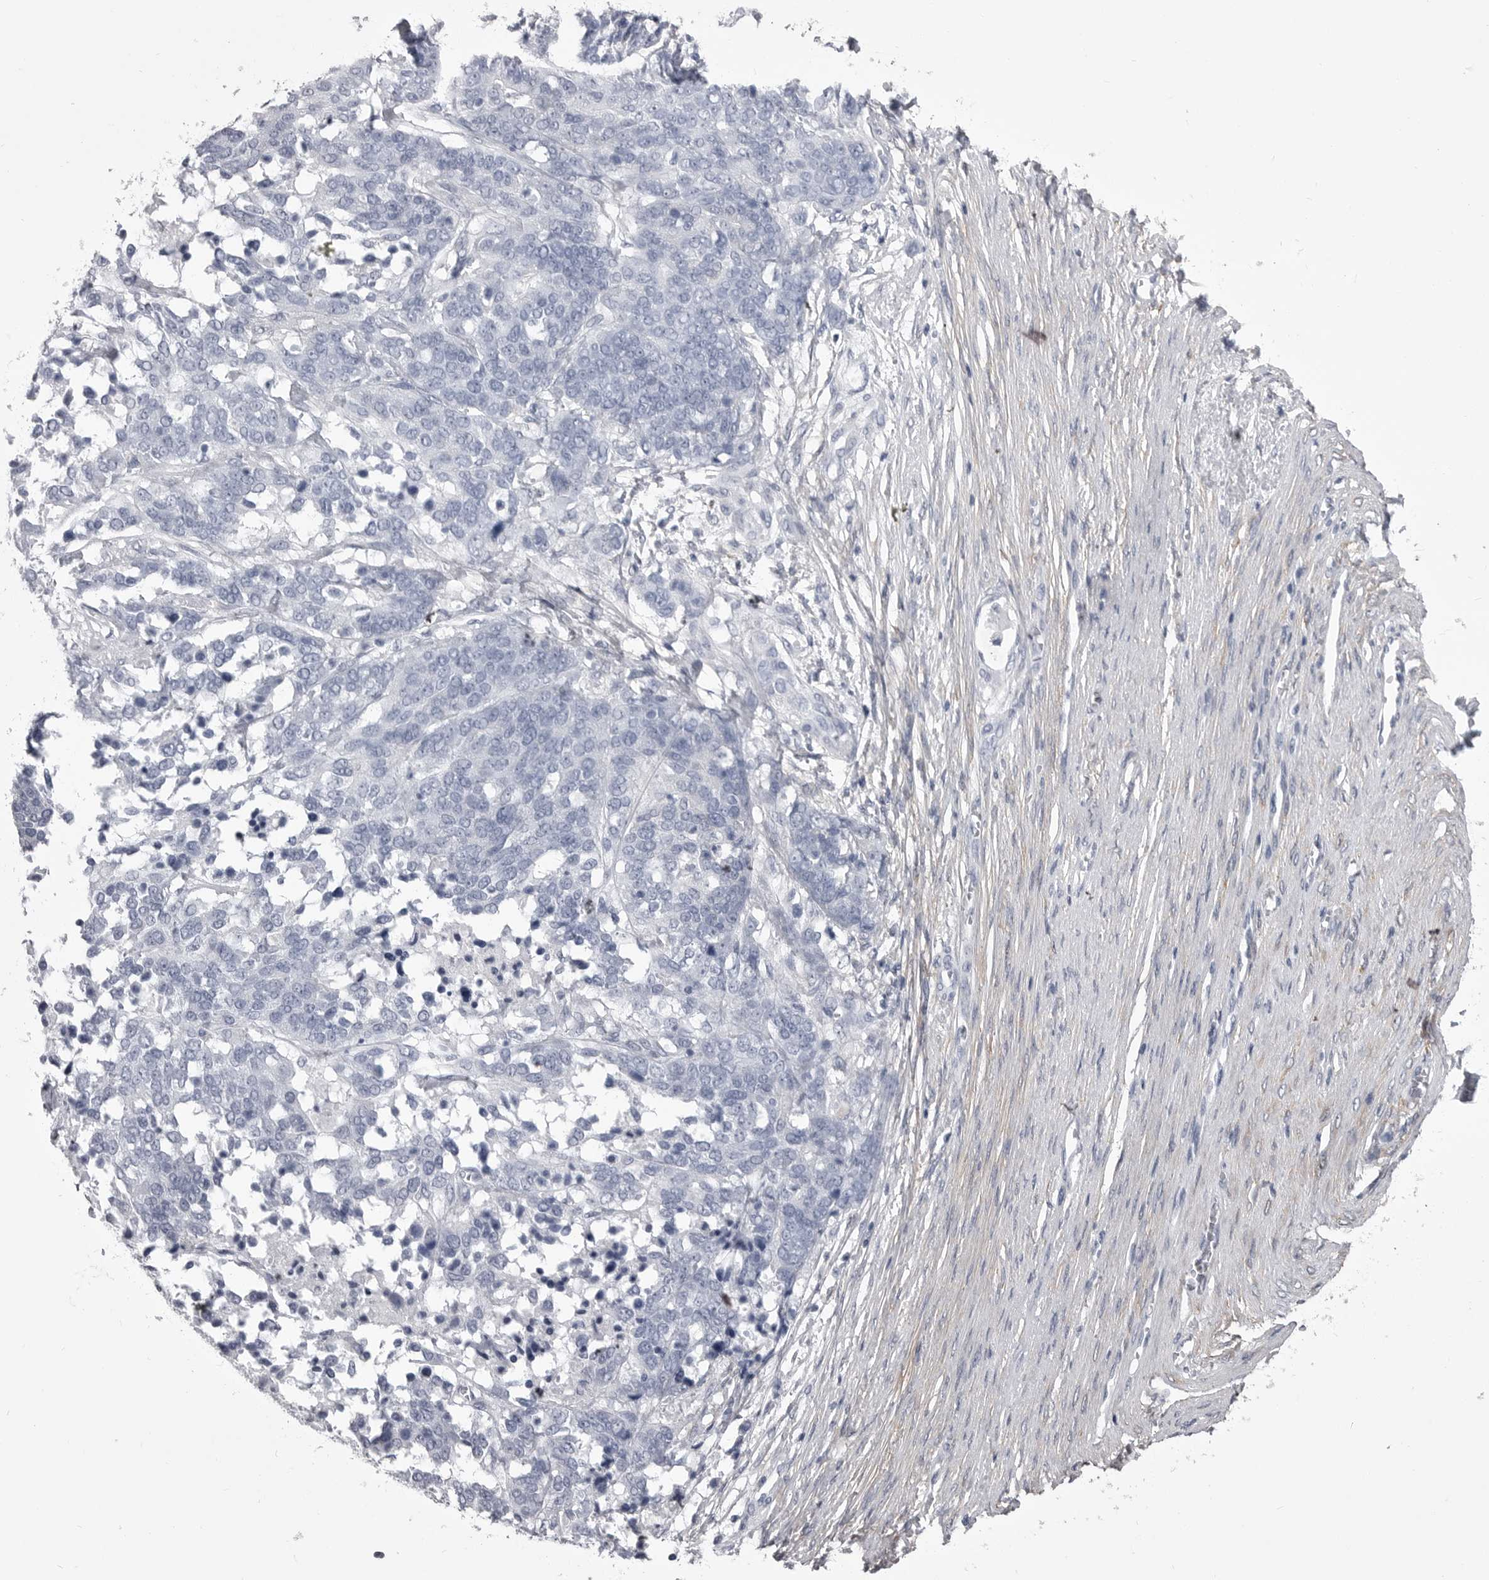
{"staining": {"intensity": "negative", "quantity": "none", "location": "none"}, "tissue": "ovarian cancer", "cell_type": "Tumor cells", "image_type": "cancer", "snomed": [{"axis": "morphology", "description": "Cystadenocarcinoma, serous, NOS"}, {"axis": "topography", "description": "Ovary"}], "caption": "Ovarian cancer was stained to show a protein in brown. There is no significant expression in tumor cells. Nuclei are stained in blue.", "gene": "ANK2", "patient": {"sex": "female", "age": 44}}